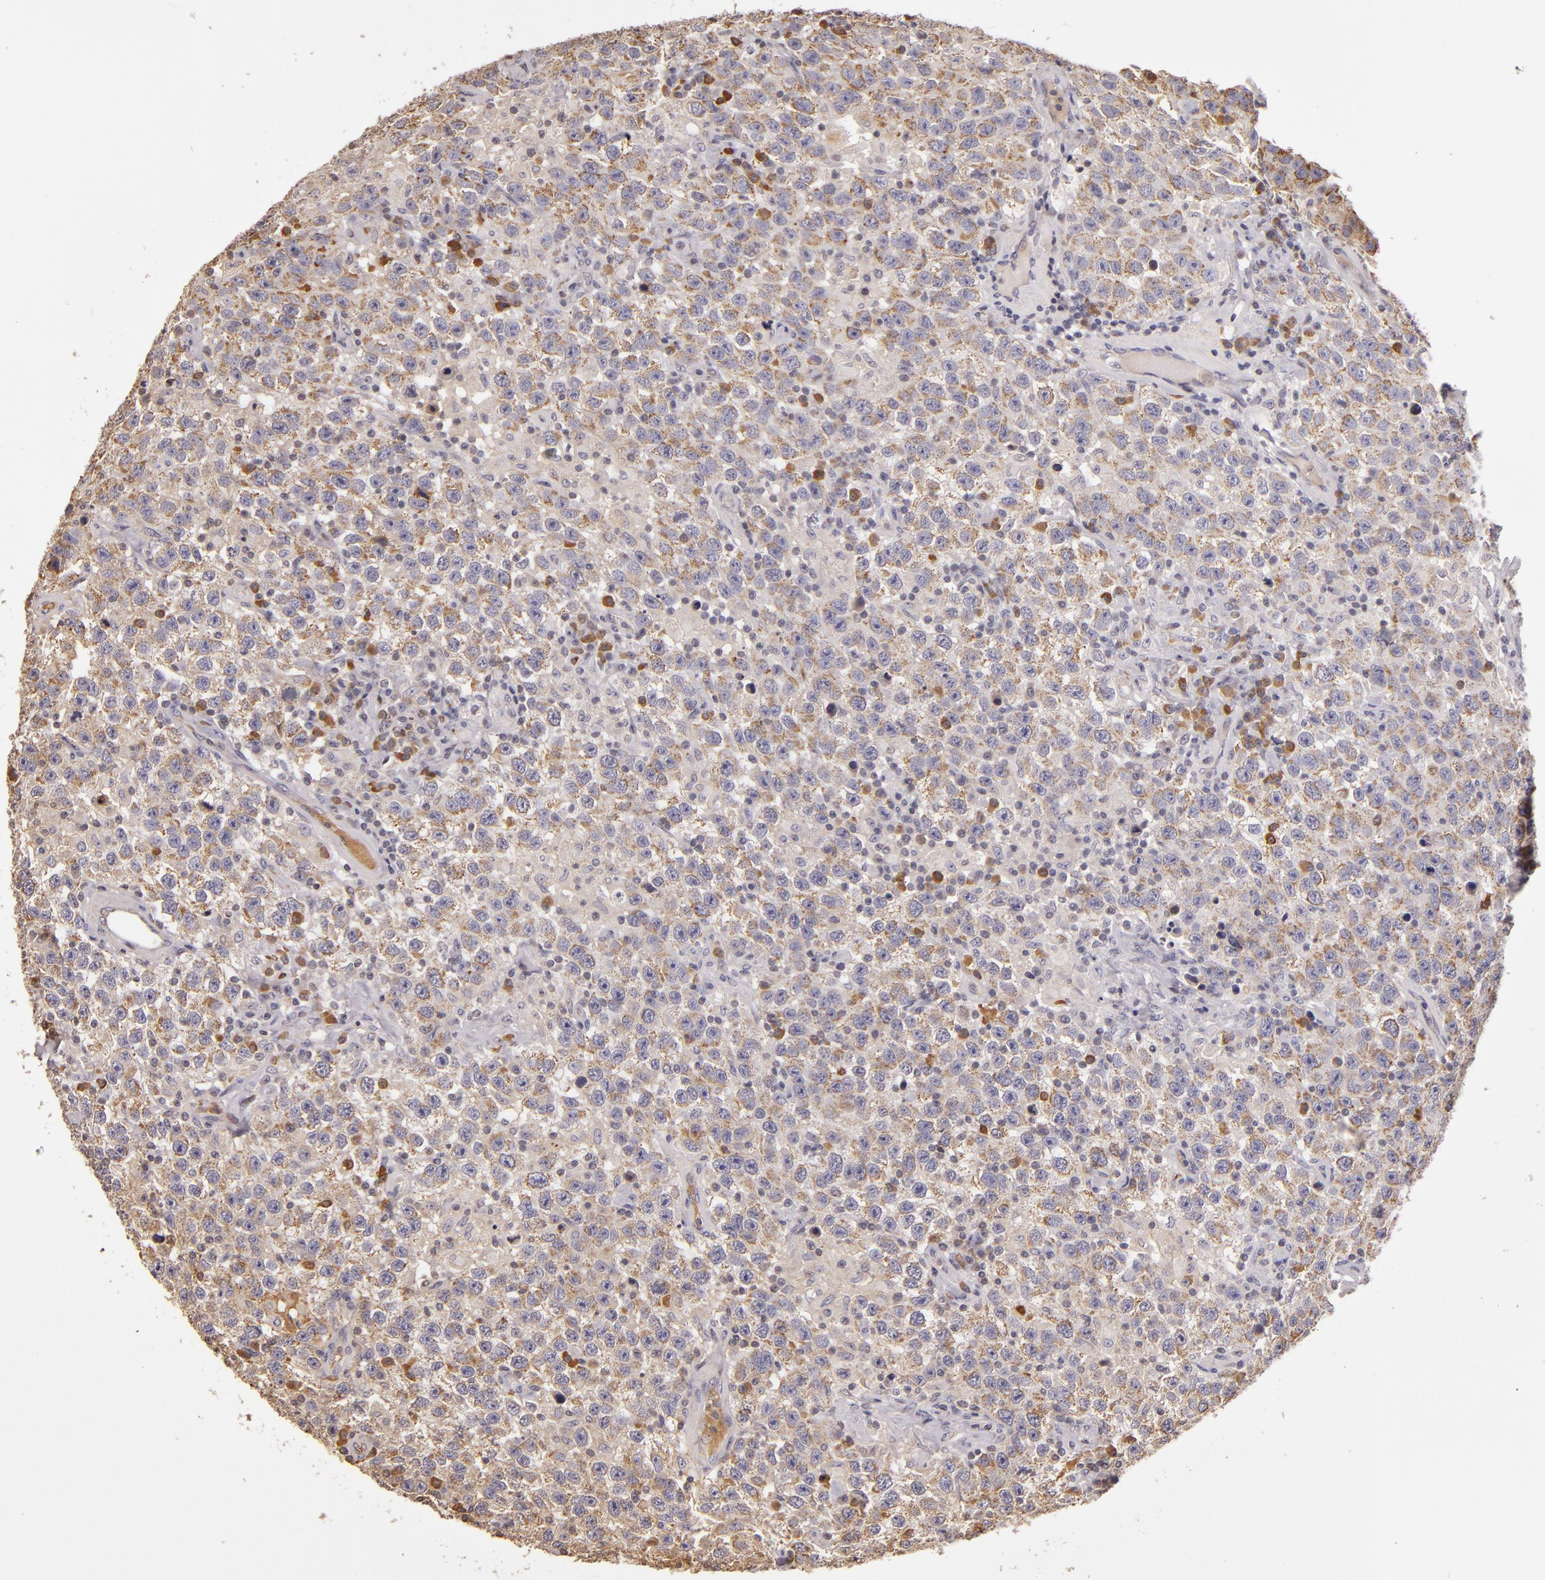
{"staining": {"intensity": "weak", "quantity": ">75%", "location": "cytoplasmic/membranous"}, "tissue": "testis cancer", "cell_type": "Tumor cells", "image_type": "cancer", "snomed": [{"axis": "morphology", "description": "Seminoma, NOS"}, {"axis": "topography", "description": "Testis"}], "caption": "DAB (3,3'-diaminobenzidine) immunohistochemical staining of human testis cancer (seminoma) reveals weak cytoplasmic/membranous protein expression in about >75% of tumor cells.", "gene": "ABL1", "patient": {"sex": "male", "age": 41}}